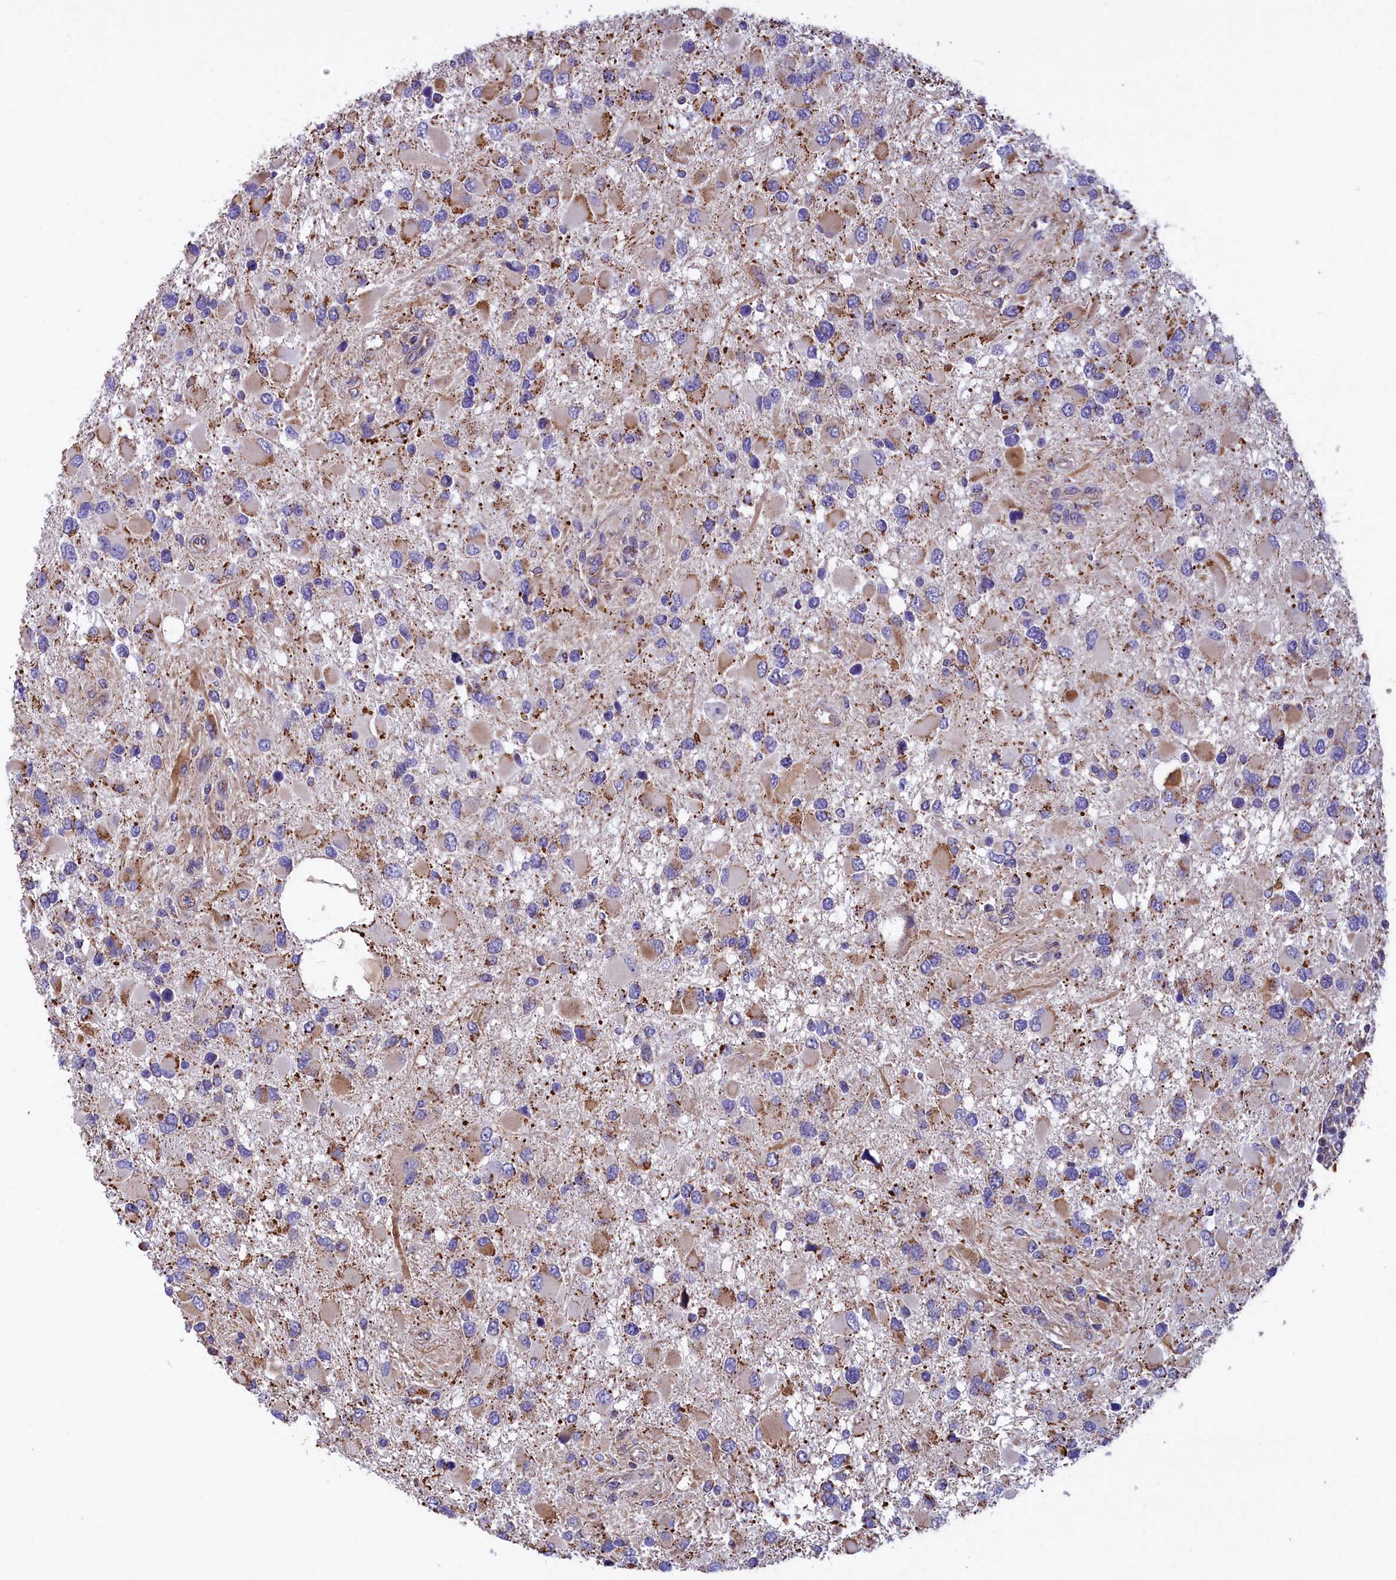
{"staining": {"intensity": "weak", "quantity": "<25%", "location": "cytoplasmic/membranous"}, "tissue": "glioma", "cell_type": "Tumor cells", "image_type": "cancer", "snomed": [{"axis": "morphology", "description": "Glioma, malignant, High grade"}, {"axis": "topography", "description": "Brain"}], "caption": "DAB (3,3'-diaminobenzidine) immunohistochemical staining of high-grade glioma (malignant) displays no significant staining in tumor cells.", "gene": "GATB", "patient": {"sex": "male", "age": 53}}